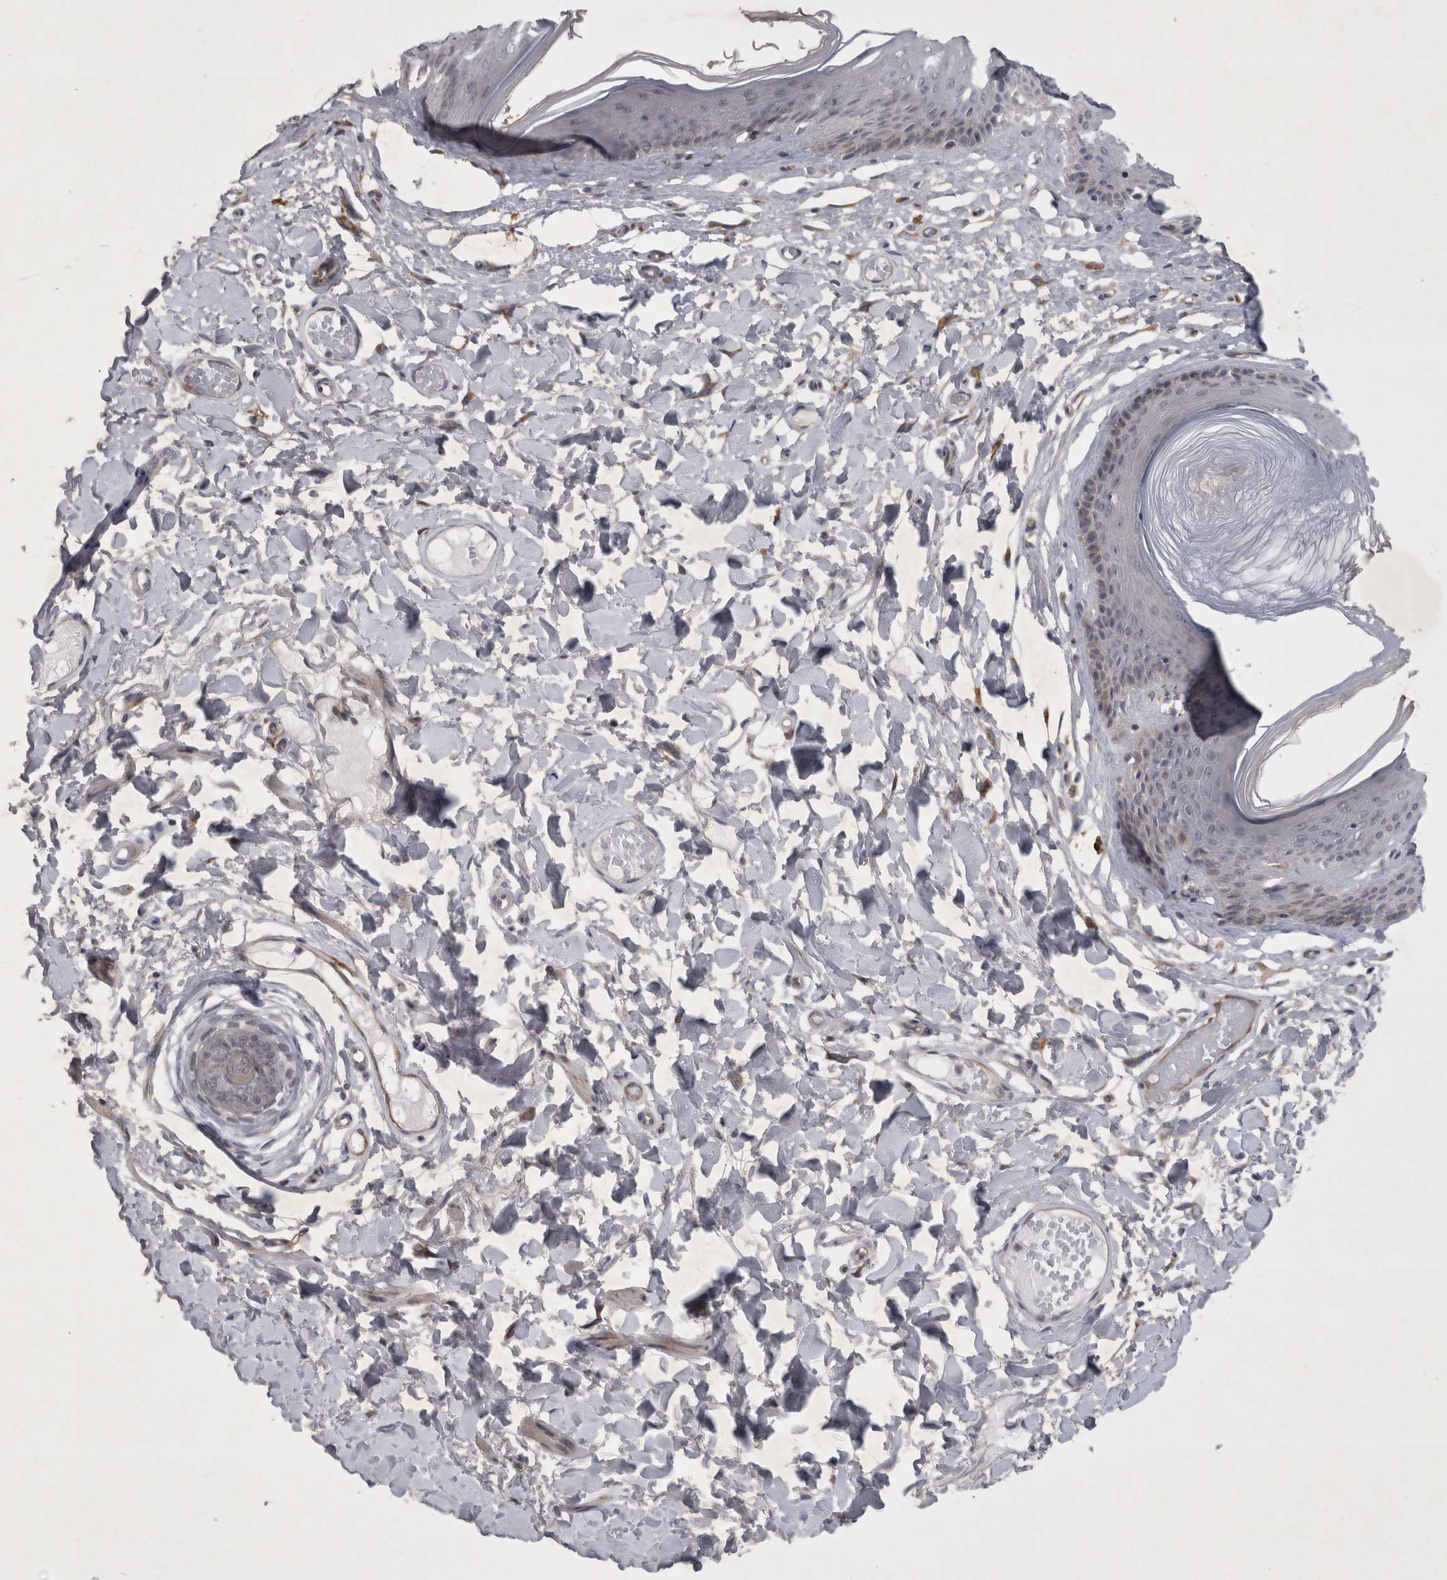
{"staining": {"intensity": "weak", "quantity": "25%-75%", "location": "cytoplasmic/membranous,nuclear"}, "tissue": "skin", "cell_type": "Epidermal cells", "image_type": "normal", "snomed": [{"axis": "morphology", "description": "Normal tissue, NOS"}, {"axis": "topography", "description": "Vulva"}], "caption": "An IHC histopathology image of benign tissue is shown. Protein staining in brown shows weak cytoplasmic/membranous,nuclear positivity in skin within epidermal cells.", "gene": "PARP11", "patient": {"sex": "female", "age": 73}}